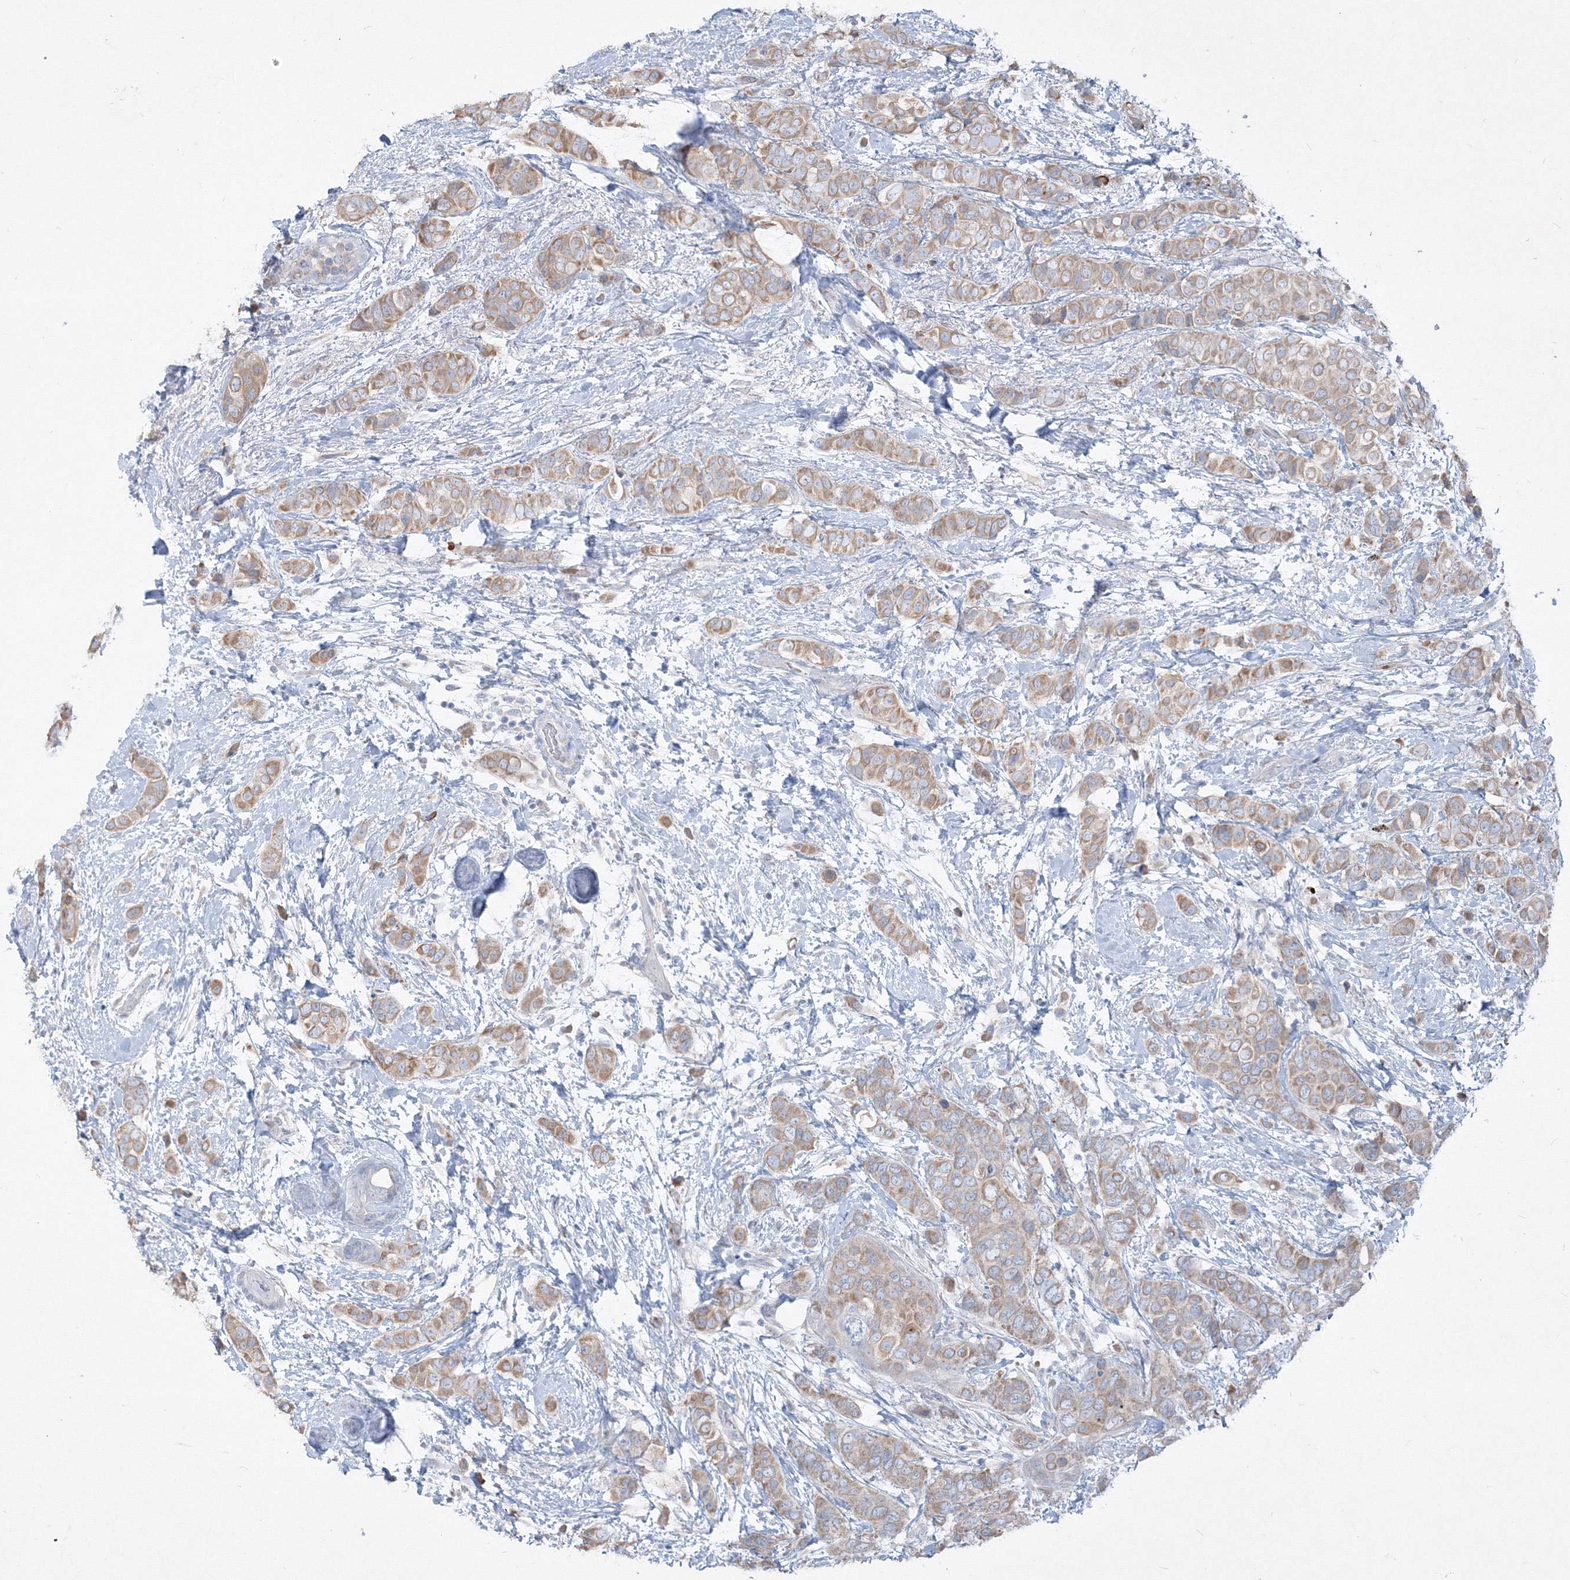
{"staining": {"intensity": "weak", "quantity": "25%-75%", "location": "cytoplasmic/membranous"}, "tissue": "breast cancer", "cell_type": "Tumor cells", "image_type": "cancer", "snomed": [{"axis": "morphology", "description": "Lobular carcinoma"}, {"axis": "topography", "description": "Breast"}], "caption": "A photomicrograph showing weak cytoplasmic/membranous positivity in approximately 25%-75% of tumor cells in breast cancer (lobular carcinoma), as visualized by brown immunohistochemical staining.", "gene": "IFNAR1", "patient": {"sex": "female", "age": 51}}